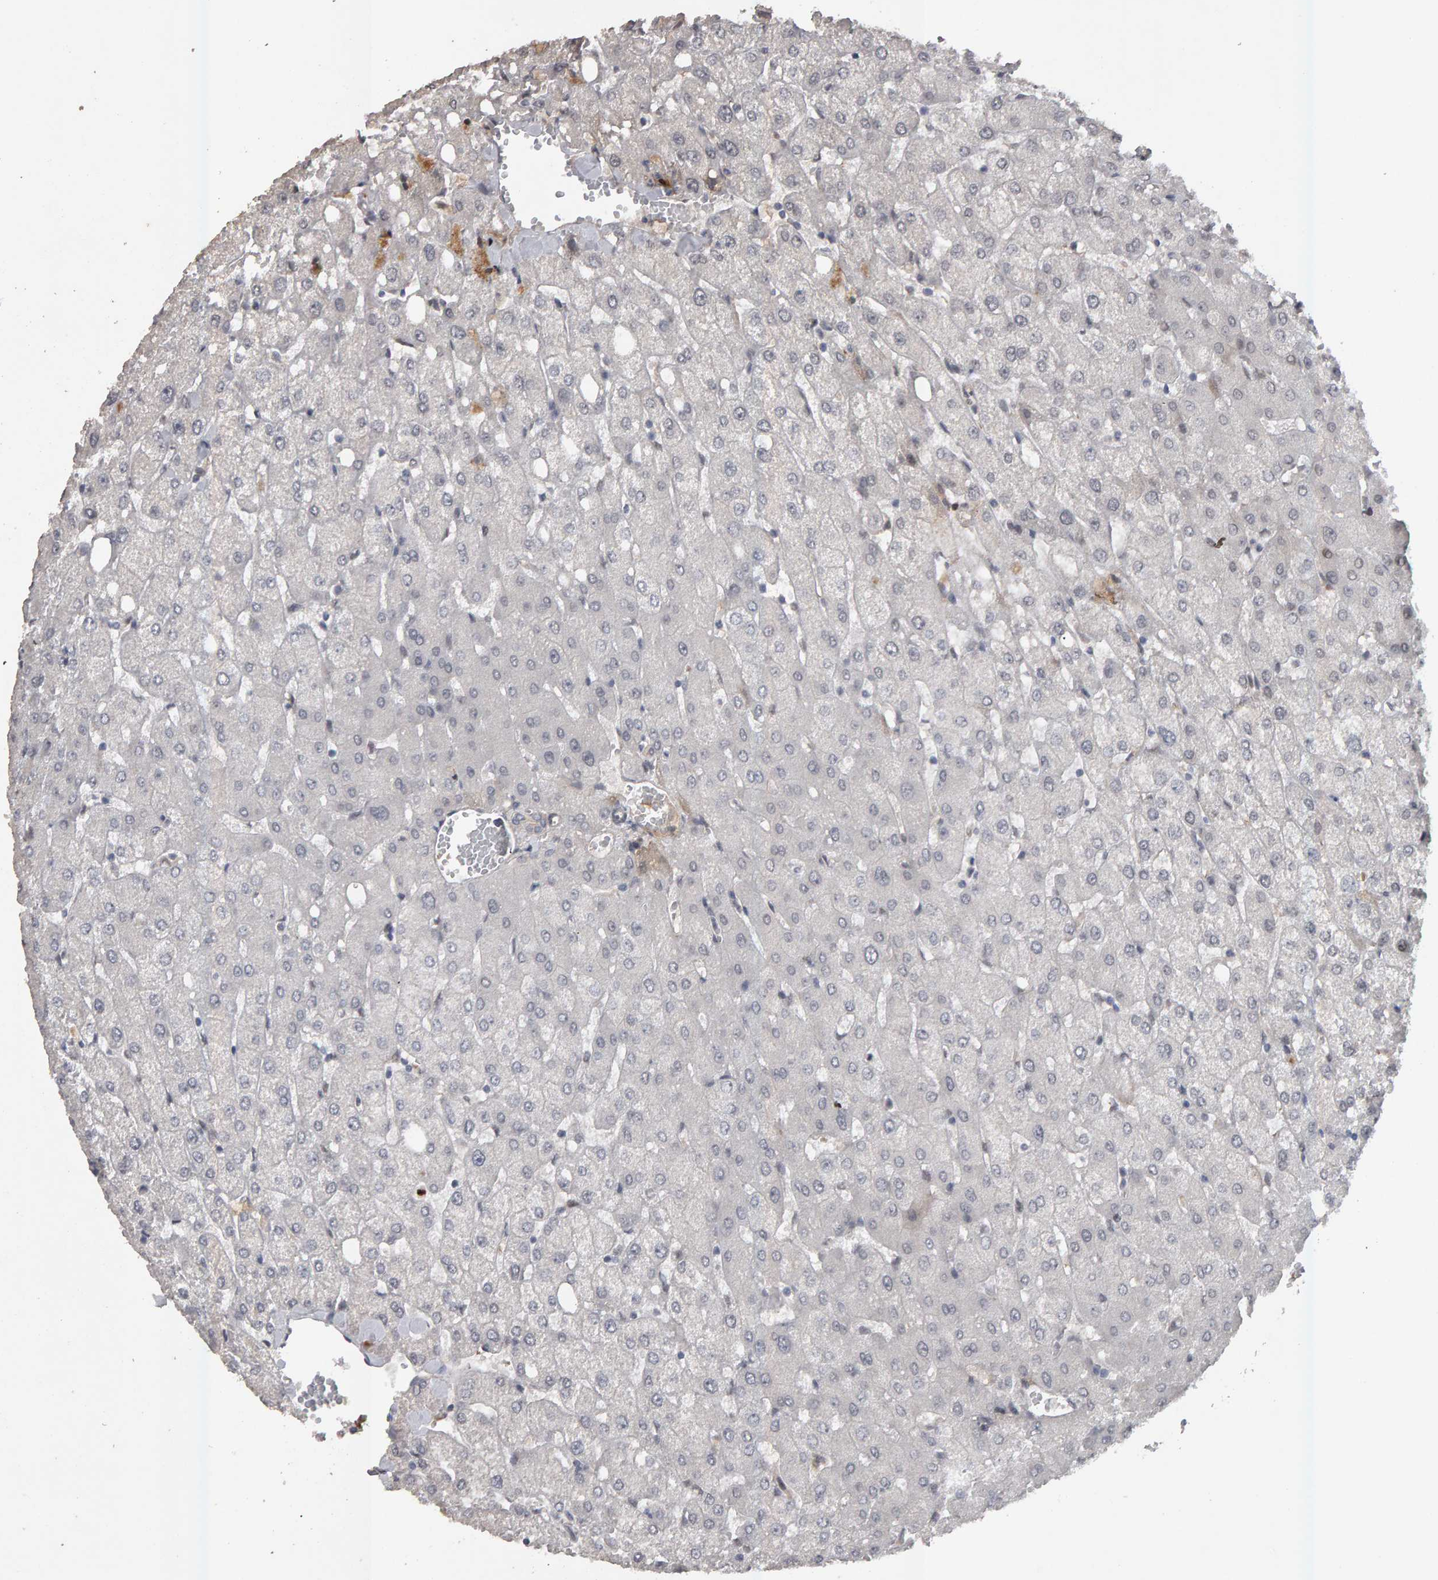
{"staining": {"intensity": "negative", "quantity": "none", "location": "none"}, "tissue": "liver", "cell_type": "Cholangiocytes", "image_type": "normal", "snomed": [{"axis": "morphology", "description": "Normal tissue, NOS"}, {"axis": "topography", "description": "Liver"}], "caption": "Immunohistochemistry (IHC) histopathology image of unremarkable liver: liver stained with DAB exhibits no significant protein staining in cholangiocytes. (IHC, brightfield microscopy, high magnification).", "gene": "IPO8", "patient": {"sex": "female", "age": 54}}